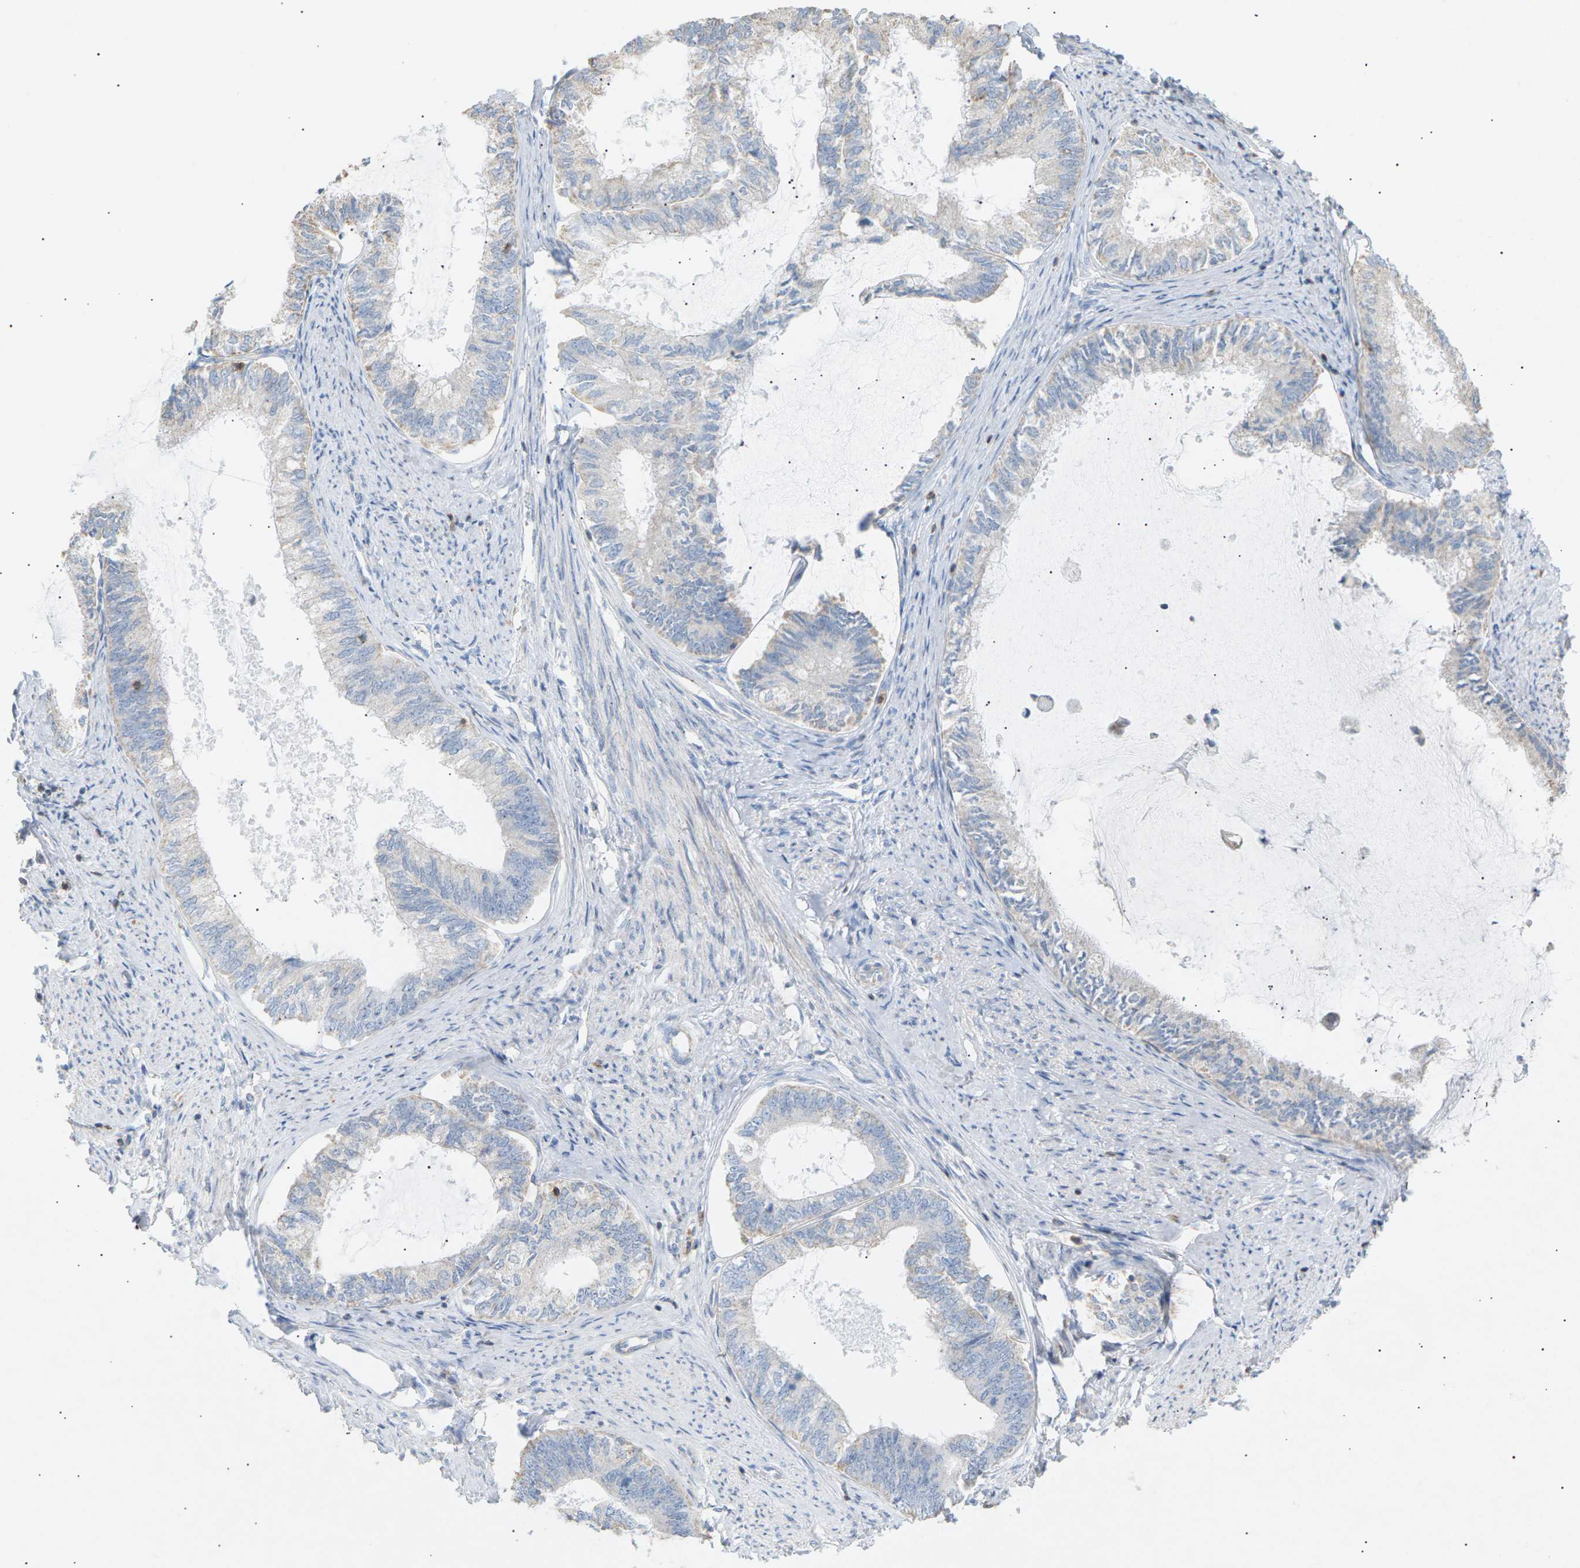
{"staining": {"intensity": "negative", "quantity": "none", "location": "none"}, "tissue": "endometrial cancer", "cell_type": "Tumor cells", "image_type": "cancer", "snomed": [{"axis": "morphology", "description": "Adenocarcinoma, NOS"}, {"axis": "topography", "description": "Endometrium"}], "caption": "Immunohistochemical staining of adenocarcinoma (endometrial) exhibits no significant expression in tumor cells.", "gene": "LIME1", "patient": {"sex": "female", "age": 86}}